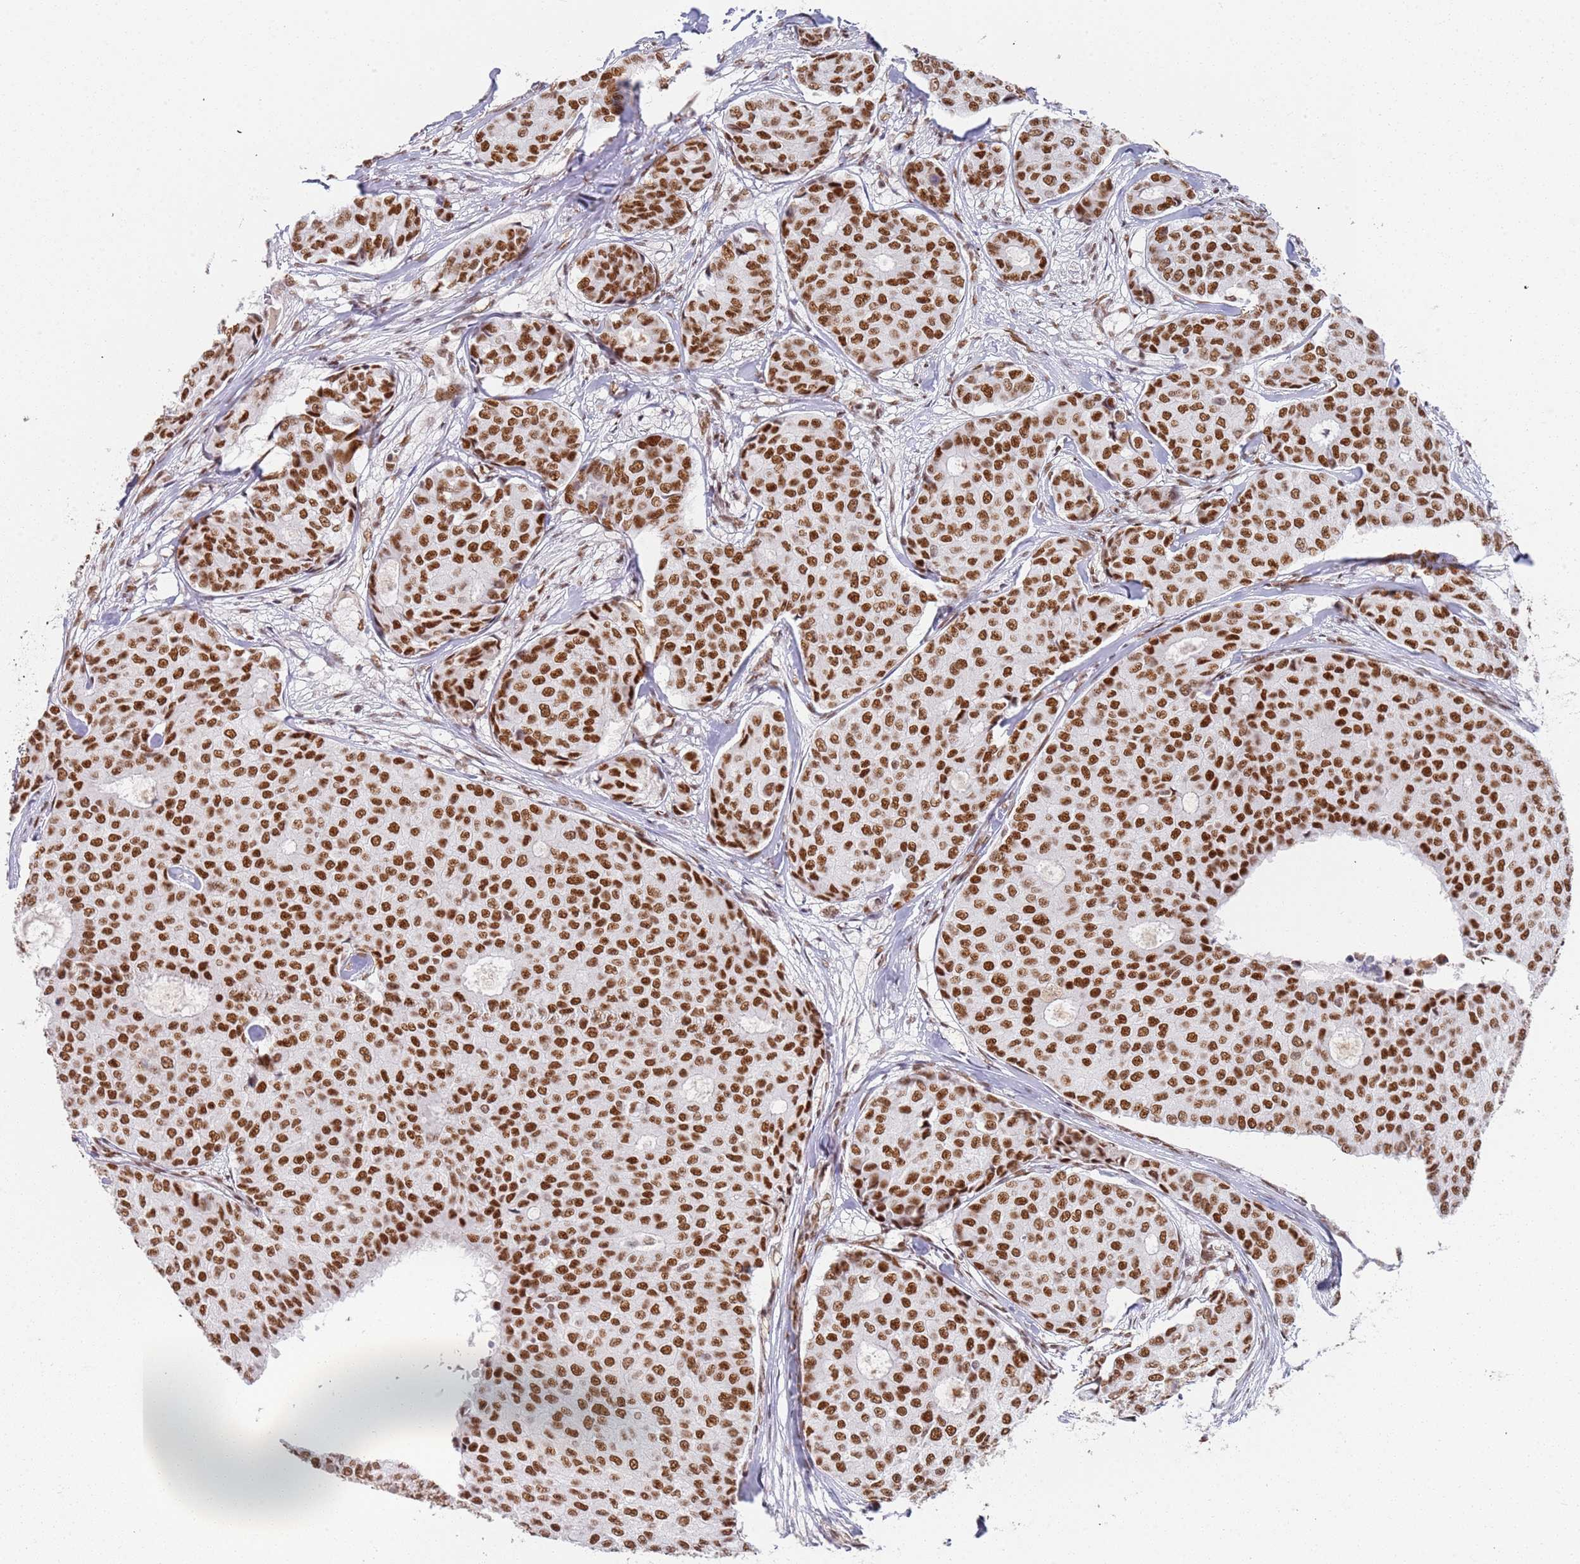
{"staining": {"intensity": "strong", "quantity": ">75%", "location": "nuclear"}, "tissue": "breast cancer", "cell_type": "Tumor cells", "image_type": "cancer", "snomed": [{"axis": "morphology", "description": "Duct carcinoma"}, {"axis": "topography", "description": "Breast"}], "caption": "A high-resolution image shows immunohistochemistry staining of breast intraductal carcinoma, which reveals strong nuclear staining in approximately >75% of tumor cells.", "gene": "AKAP8L", "patient": {"sex": "female", "age": 75}}